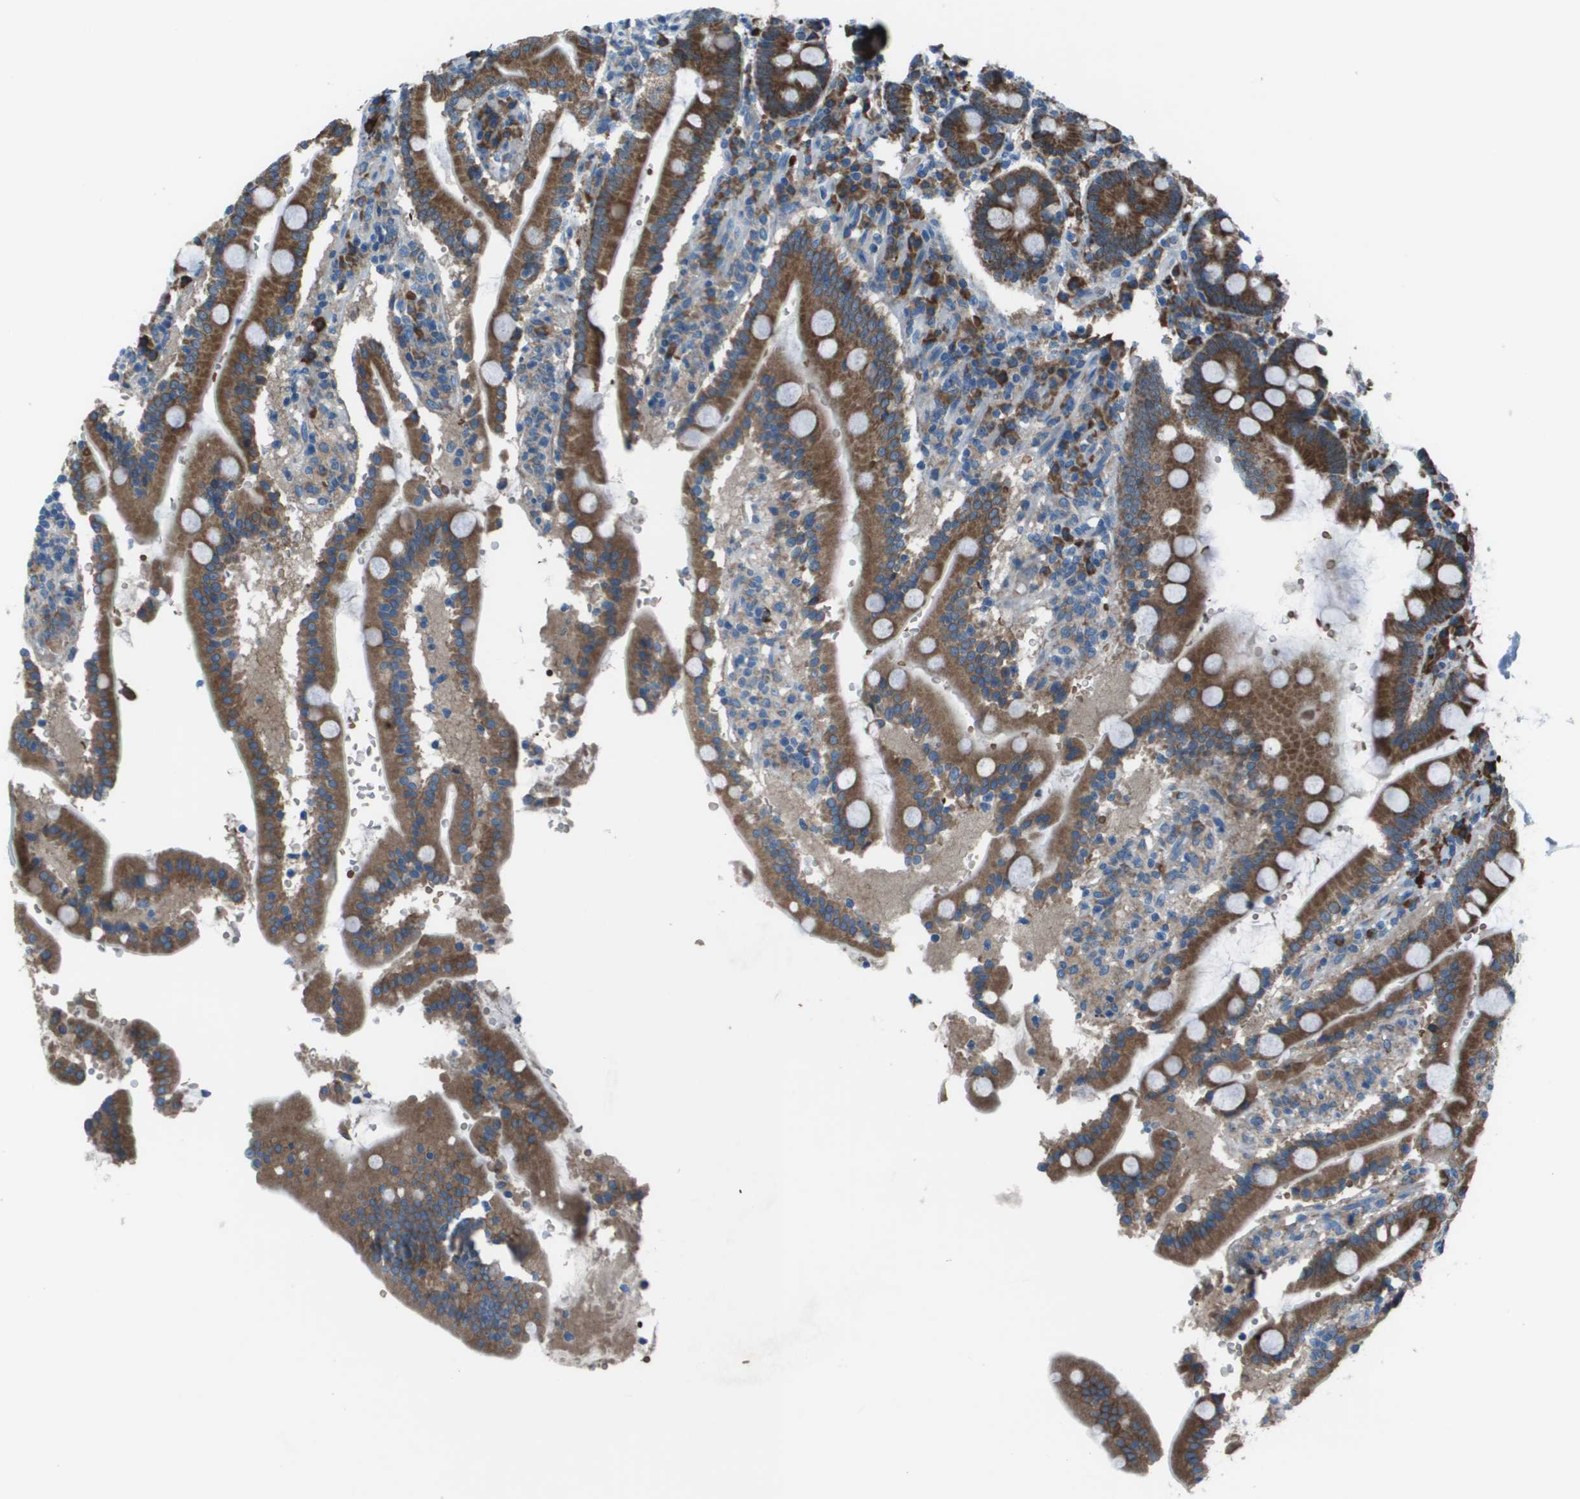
{"staining": {"intensity": "strong", "quantity": ">75%", "location": "cytoplasmic/membranous"}, "tissue": "duodenum", "cell_type": "Glandular cells", "image_type": "normal", "snomed": [{"axis": "morphology", "description": "Normal tissue, NOS"}, {"axis": "topography", "description": "Small intestine, NOS"}], "caption": "Immunohistochemical staining of unremarkable duodenum displays strong cytoplasmic/membranous protein positivity in approximately >75% of glandular cells. (Stains: DAB (3,3'-diaminobenzidine) in brown, nuclei in blue, Microscopy: brightfield microscopy at high magnification).", "gene": "UTS2", "patient": {"sex": "female", "age": 71}}